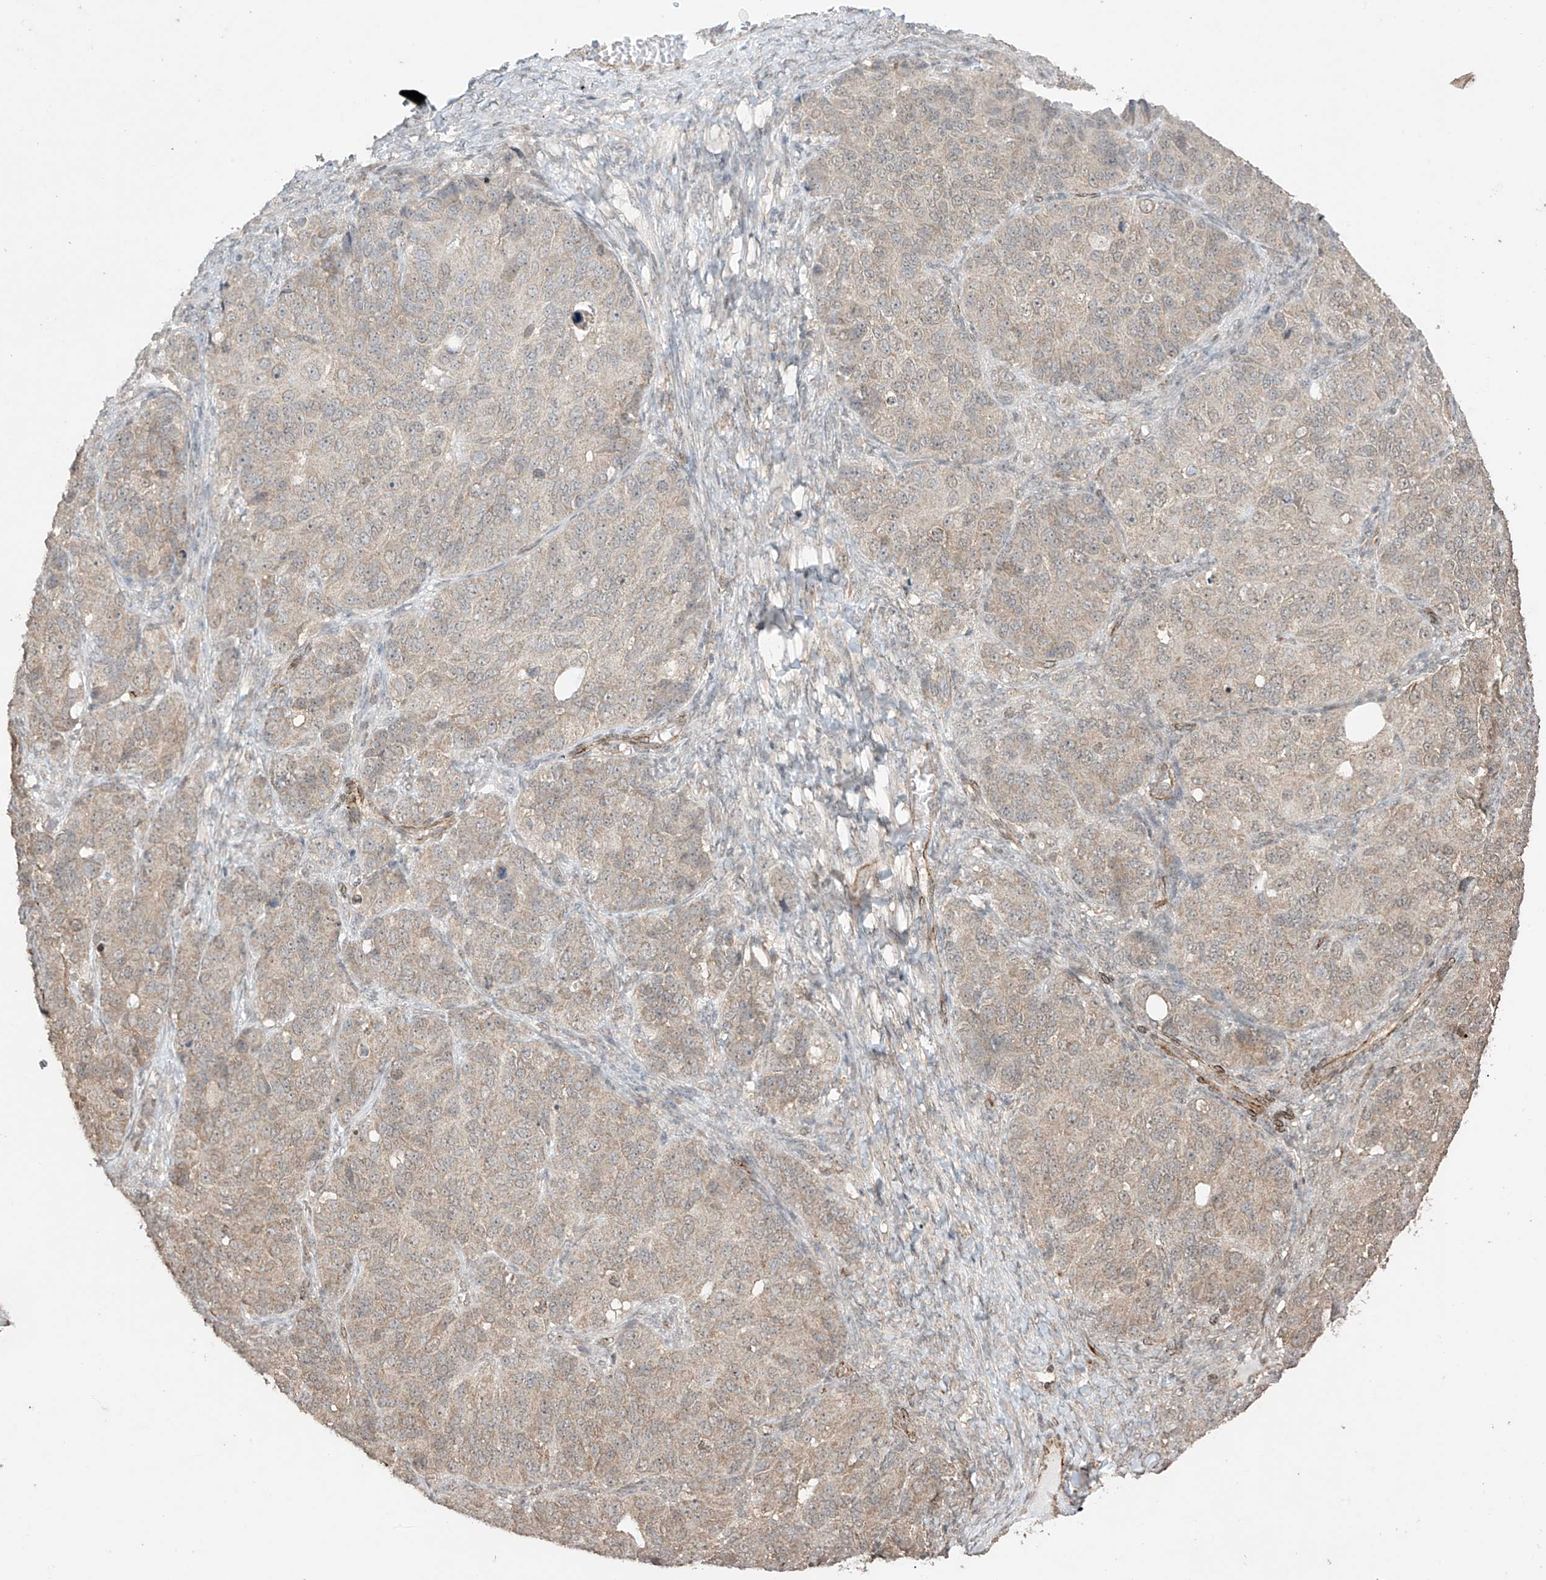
{"staining": {"intensity": "weak", "quantity": "25%-75%", "location": "cytoplasmic/membranous,nuclear"}, "tissue": "ovarian cancer", "cell_type": "Tumor cells", "image_type": "cancer", "snomed": [{"axis": "morphology", "description": "Carcinoma, endometroid"}, {"axis": "topography", "description": "Ovary"}], "caption": "An immunohistochemistry (IHC) micrograph of neoplastic tissue is shown. Protein staining in brown shows weak cytoplasmic/membranous and nuclear positivity in ovarian endometroid carcinoma within tumor cells. (Brightfield microscopy of DAB IHC at high magnification).", "gene": "TTLL5", "patient": {"sex": "female", "age": 51}}